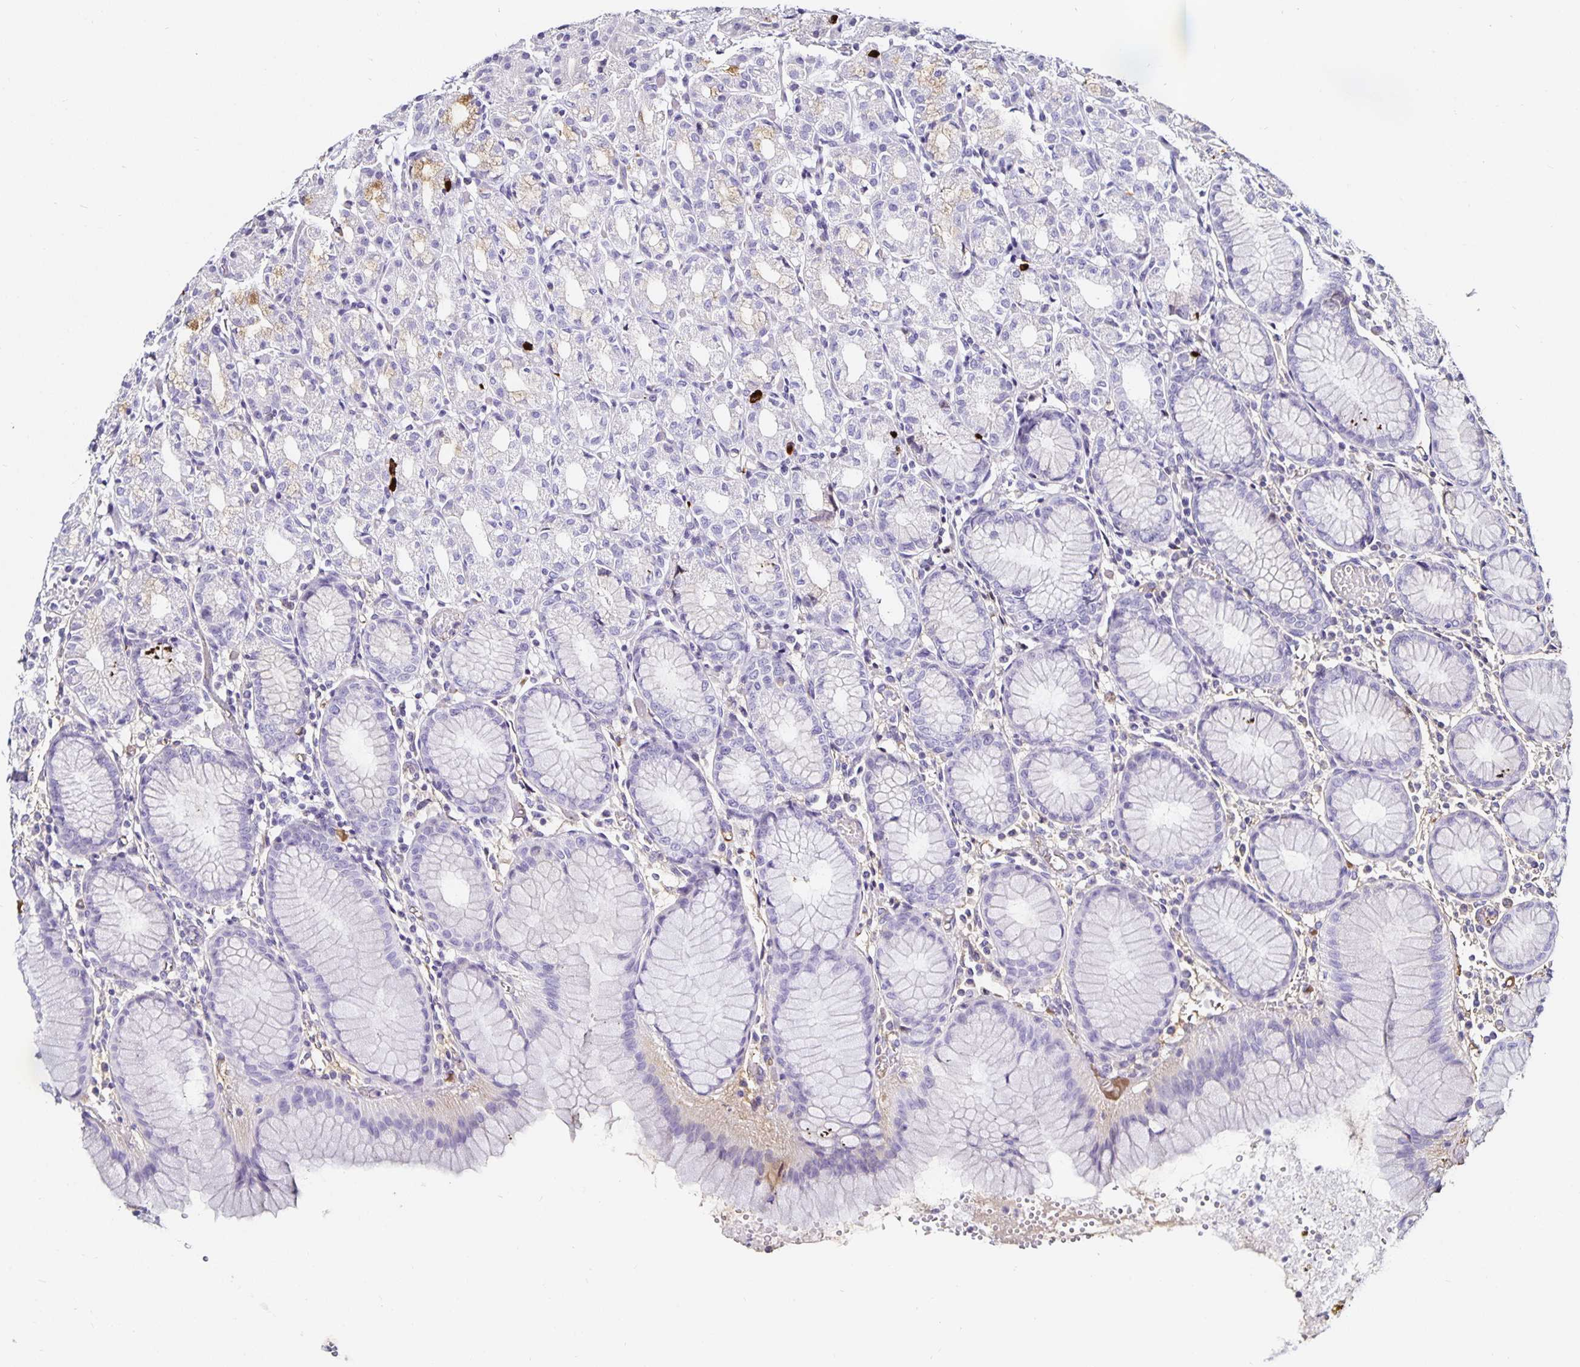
{"staining": {"intensity": "weak", "quantity": "<25%", "location": "cytoplasmic/membranous"}, "tissue": "stomach", "cell_type": "Glandular cells", "image_type": "normal", "snomed": [{"axis": "morphology", "description": "Normal tissue, NOS"}, {"axis": "topography", "description": "Stomach"}], "caption": "Immunohistochemical staining of unremarkable human stomach shows no significant expression in glandular cells.", "gene": "TTR", "patient": {"sex": "female", "age": 57}}